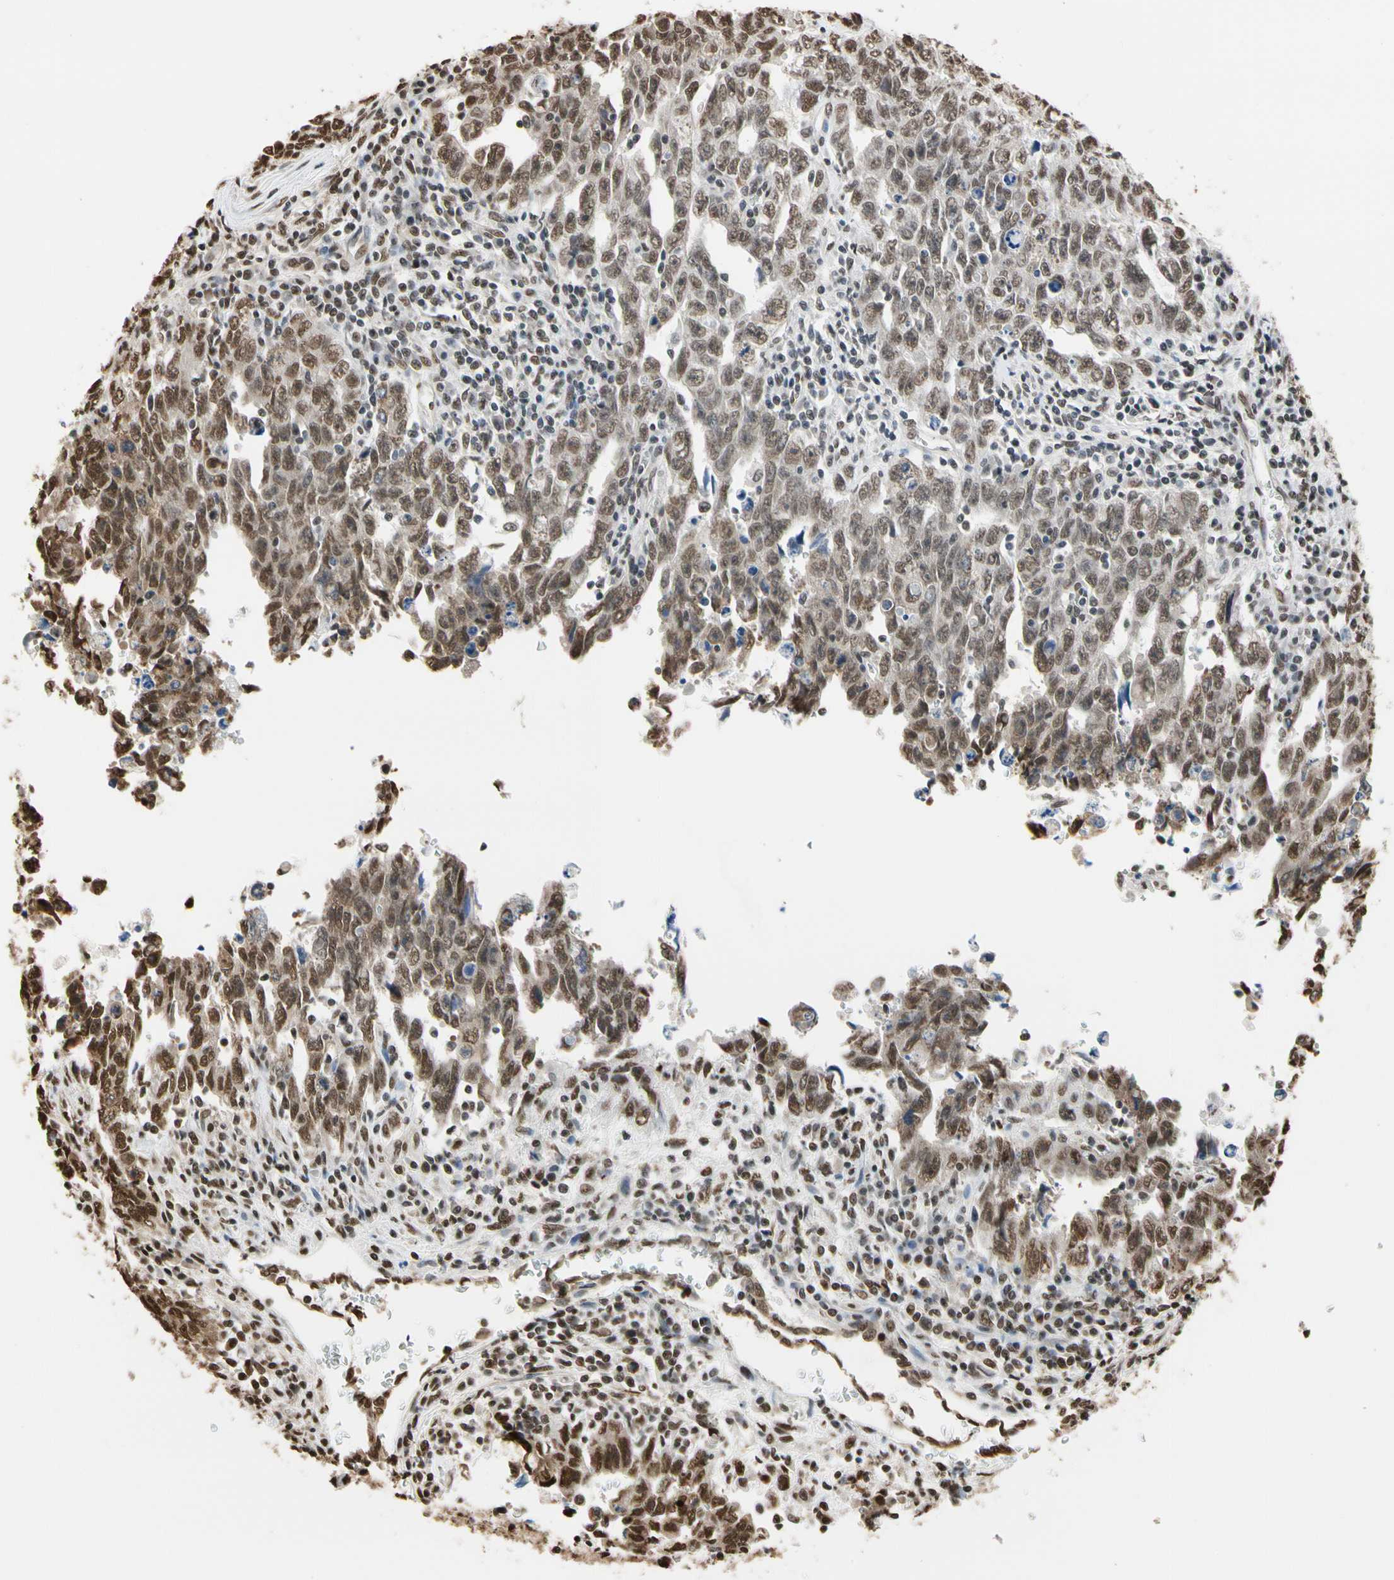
{"staining": {"intensity": "moderate", "quantity": ">75%", "location": "cytoplasmic/membranous,nuclear"}, "tissue": "testis cancer", "cell_type": "Tumor cells", "image_type": "cancer", "snomed": [{"axis": "morphology", "description": "Carcinoma, Embryonal, NOS"}, {"axis": "topography", "description": "Testis"}], "caption": "Testis cancer was stained to show a protein in brown. There is medium levels of moderate cytoplasmic/membranous and nuclear expression in approximately >75% of tumor cells.", "gene": "HNRNPK", "patient": {"sex": "male", "age": 28}}